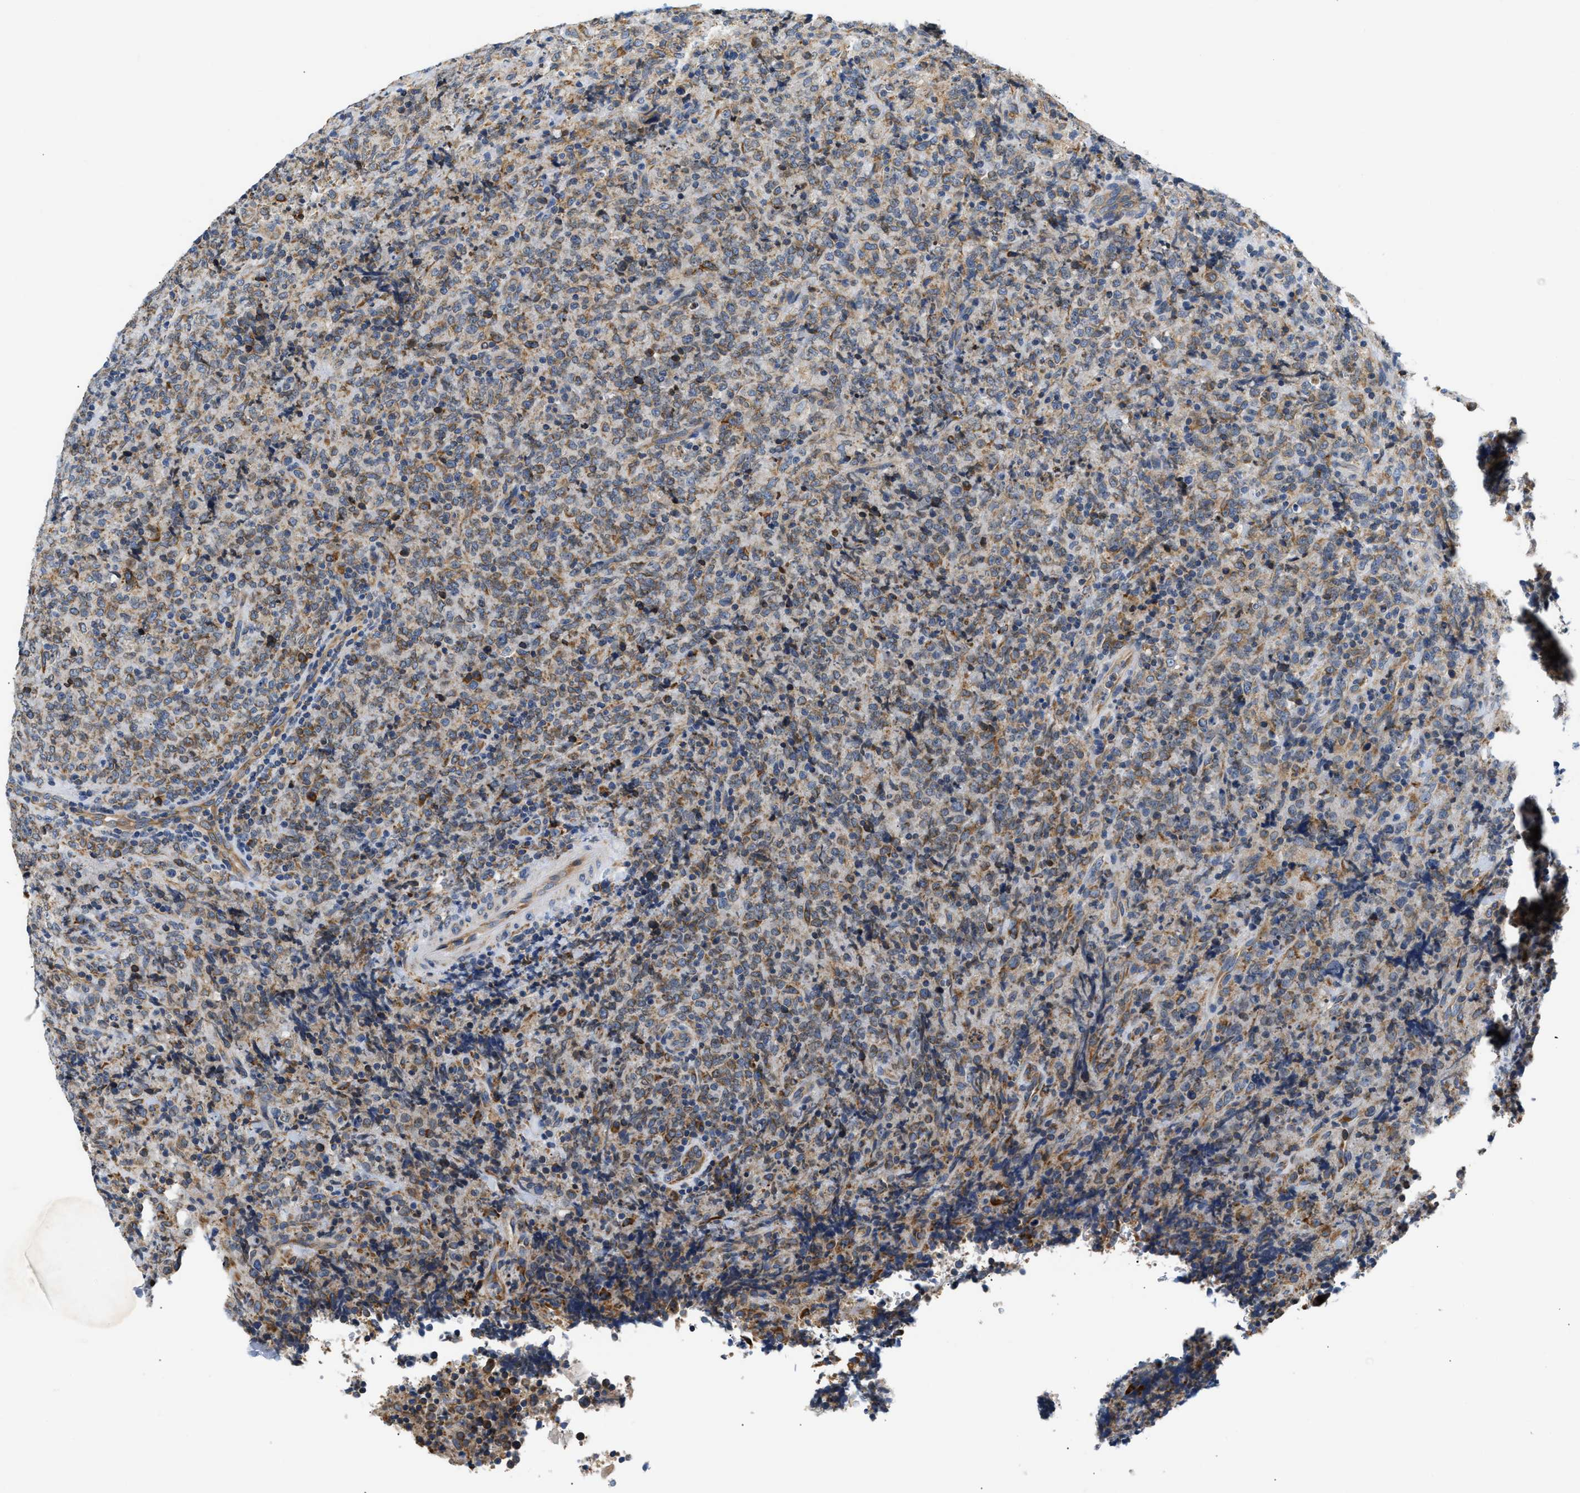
{"staining": {"intensity": "weak", "quantity": ">75%", "location": "cytoplasmic/membranous"}, "tissue": "lymphoma", "cell_type": "Tumor cells", "image_type": "cancer", "snomed": [{"axis": "morphology", "description": "Malignant lymphoma, non-Hodgkin's type, High grade"}, {"axis": "topography", "description": "Tonsil"}], "caption": "Immunohistochemical staining of lymphoma displays weak cytoplasmic/membranous protein positivity in approximately >75% of tumor cells.", "gene": "HDHD3", "patient": {"sex": "female", "age": 36}}